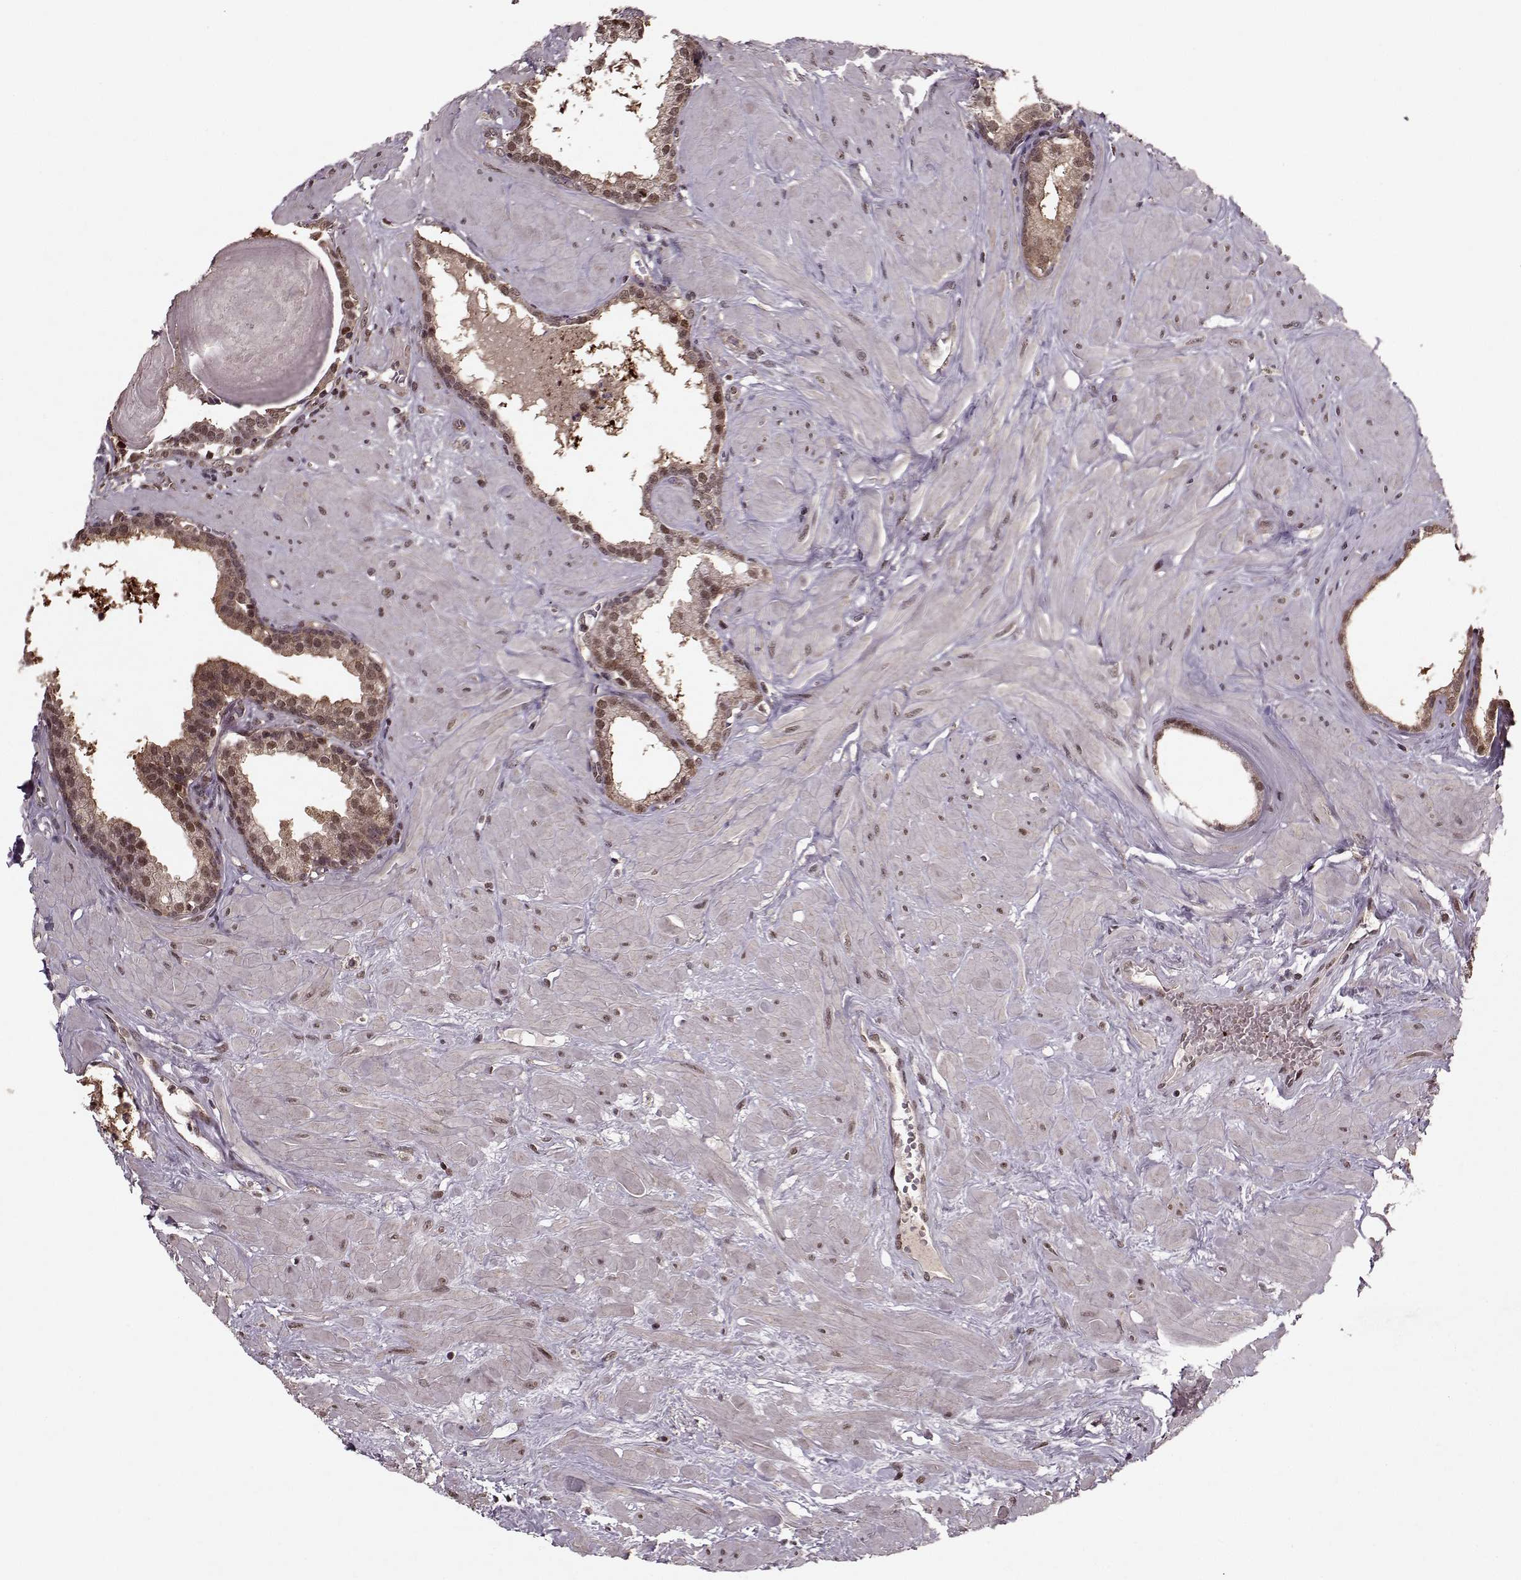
{"staining": {"intensity": "moderate", "quantity": ">75%", "location": "cytoplasmic/membranous"}, "tissue": "prostate", "cell_type": "Glandular cells", "image_type": "normal", "snomed": [{"axis": "morphology", "description": "Normal tissue, NOS"}, {"axis": "topography", "description": "Prostate"}], "caption": "Protein expression analysis of unremarkable prostate exhibits moderate cytoplasmic/membranous positivity in approximately >75% of glandular cells. The staining was performed using DAB to visualize the protein expression in brown, while the nuclei were stained in blue with hematoxylin (Magnification: 20x).", "gene": "PSMA7", "patient": {"sex": "male", "age": 48}}